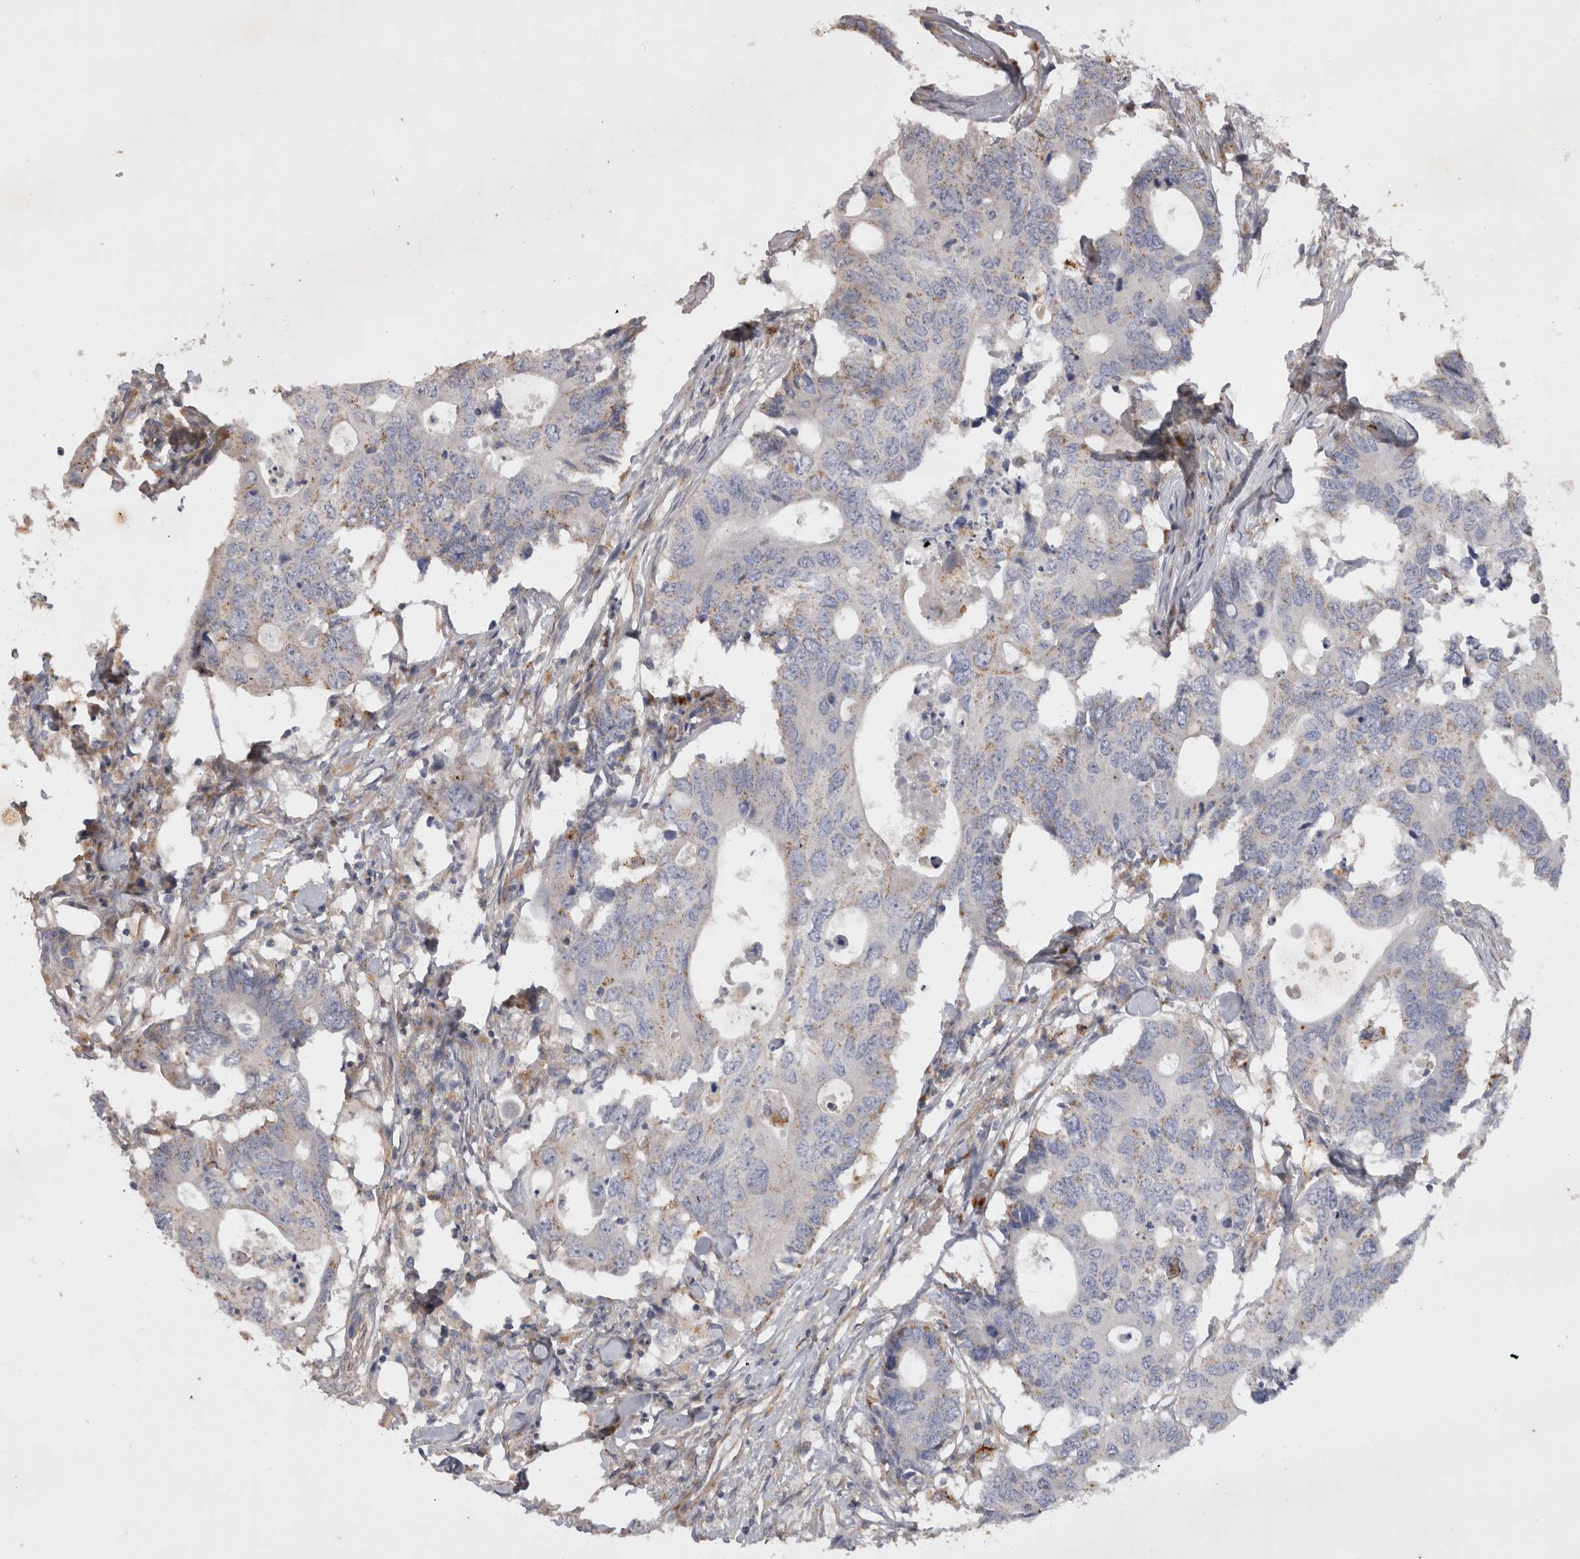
{"staining": {"intensity": "weak", "quantity": "<25%", "location": "cytoplasmic/membranous"}, "tissue": "colorectal cancer", "cell_type": "Tumor cells", "image_type": "cancer", "snomed": [{"axis": "morphology", "description": "Adenocarcinoma, NOS"}, {"axis": "topography", "description": "Colon"}], "caption": "Immunohistochemical staining of colorectal cancer (adenocarcinoma) demonstrates no significant expression in tumor cells.", "gene": "STRADB", "patient": {"sex": "male", "age": 71}}